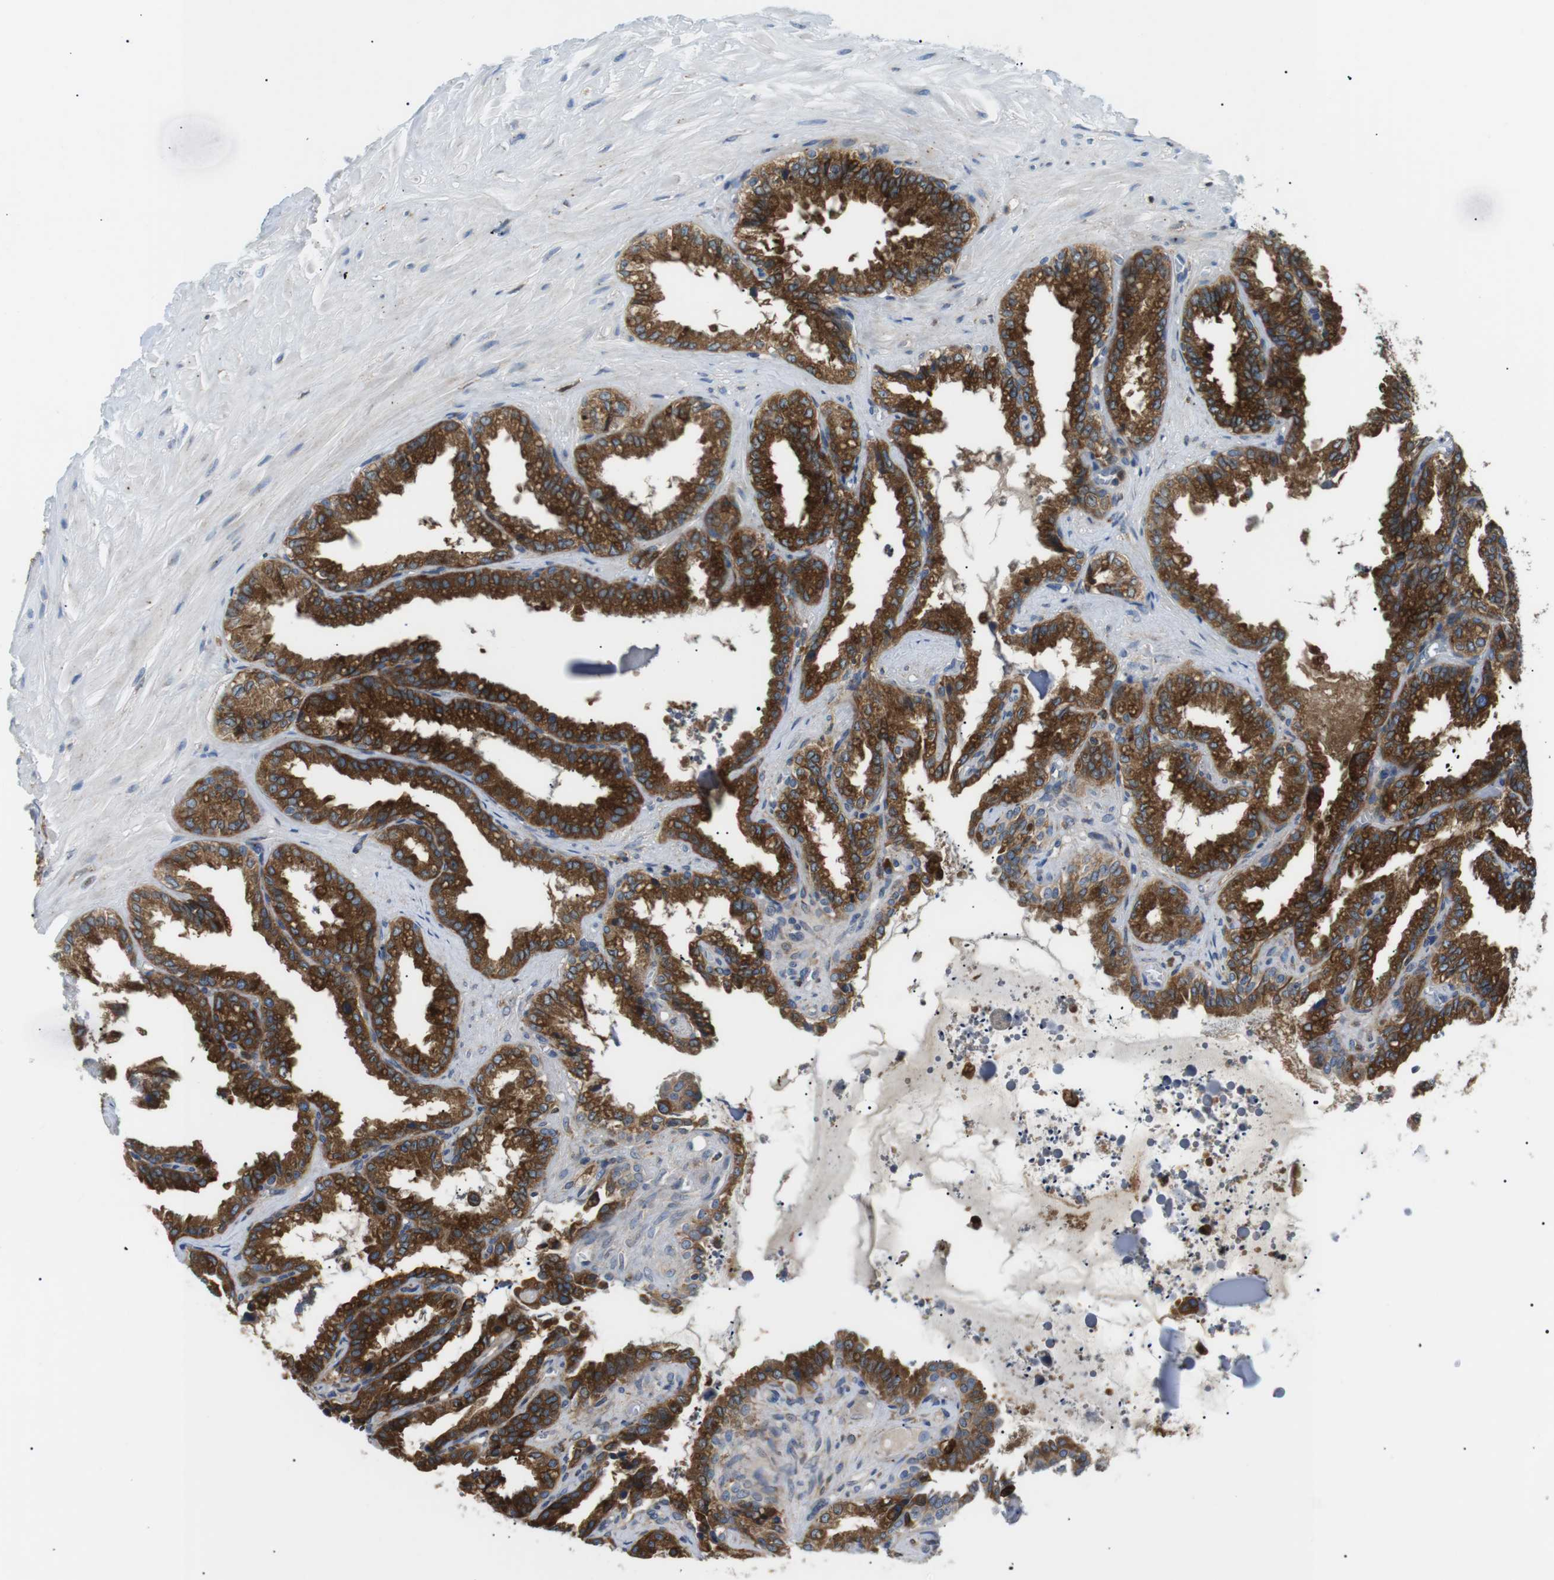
{"staining": {"intensity": "strong", "quantity": ">75%", "location": "cytoplasmic/membranous"}, "tissue": "seminal vesicle", "cell_type": "Glandular cells", "image_type": "normal", "snomed": [{"axis": "morphology", "description": "Normal tissue, NOS"}, {"axis": "topography", "description": "Seminal veicle"}], "caption": "DAB immunohistochemical staining of normal seminal vesicle reveals strong cytoplasmic/membranous protein positivity in about >75% of glandular cells.", "gene": "RAB9A", "patient": {"sex": "male", "age": 64}}